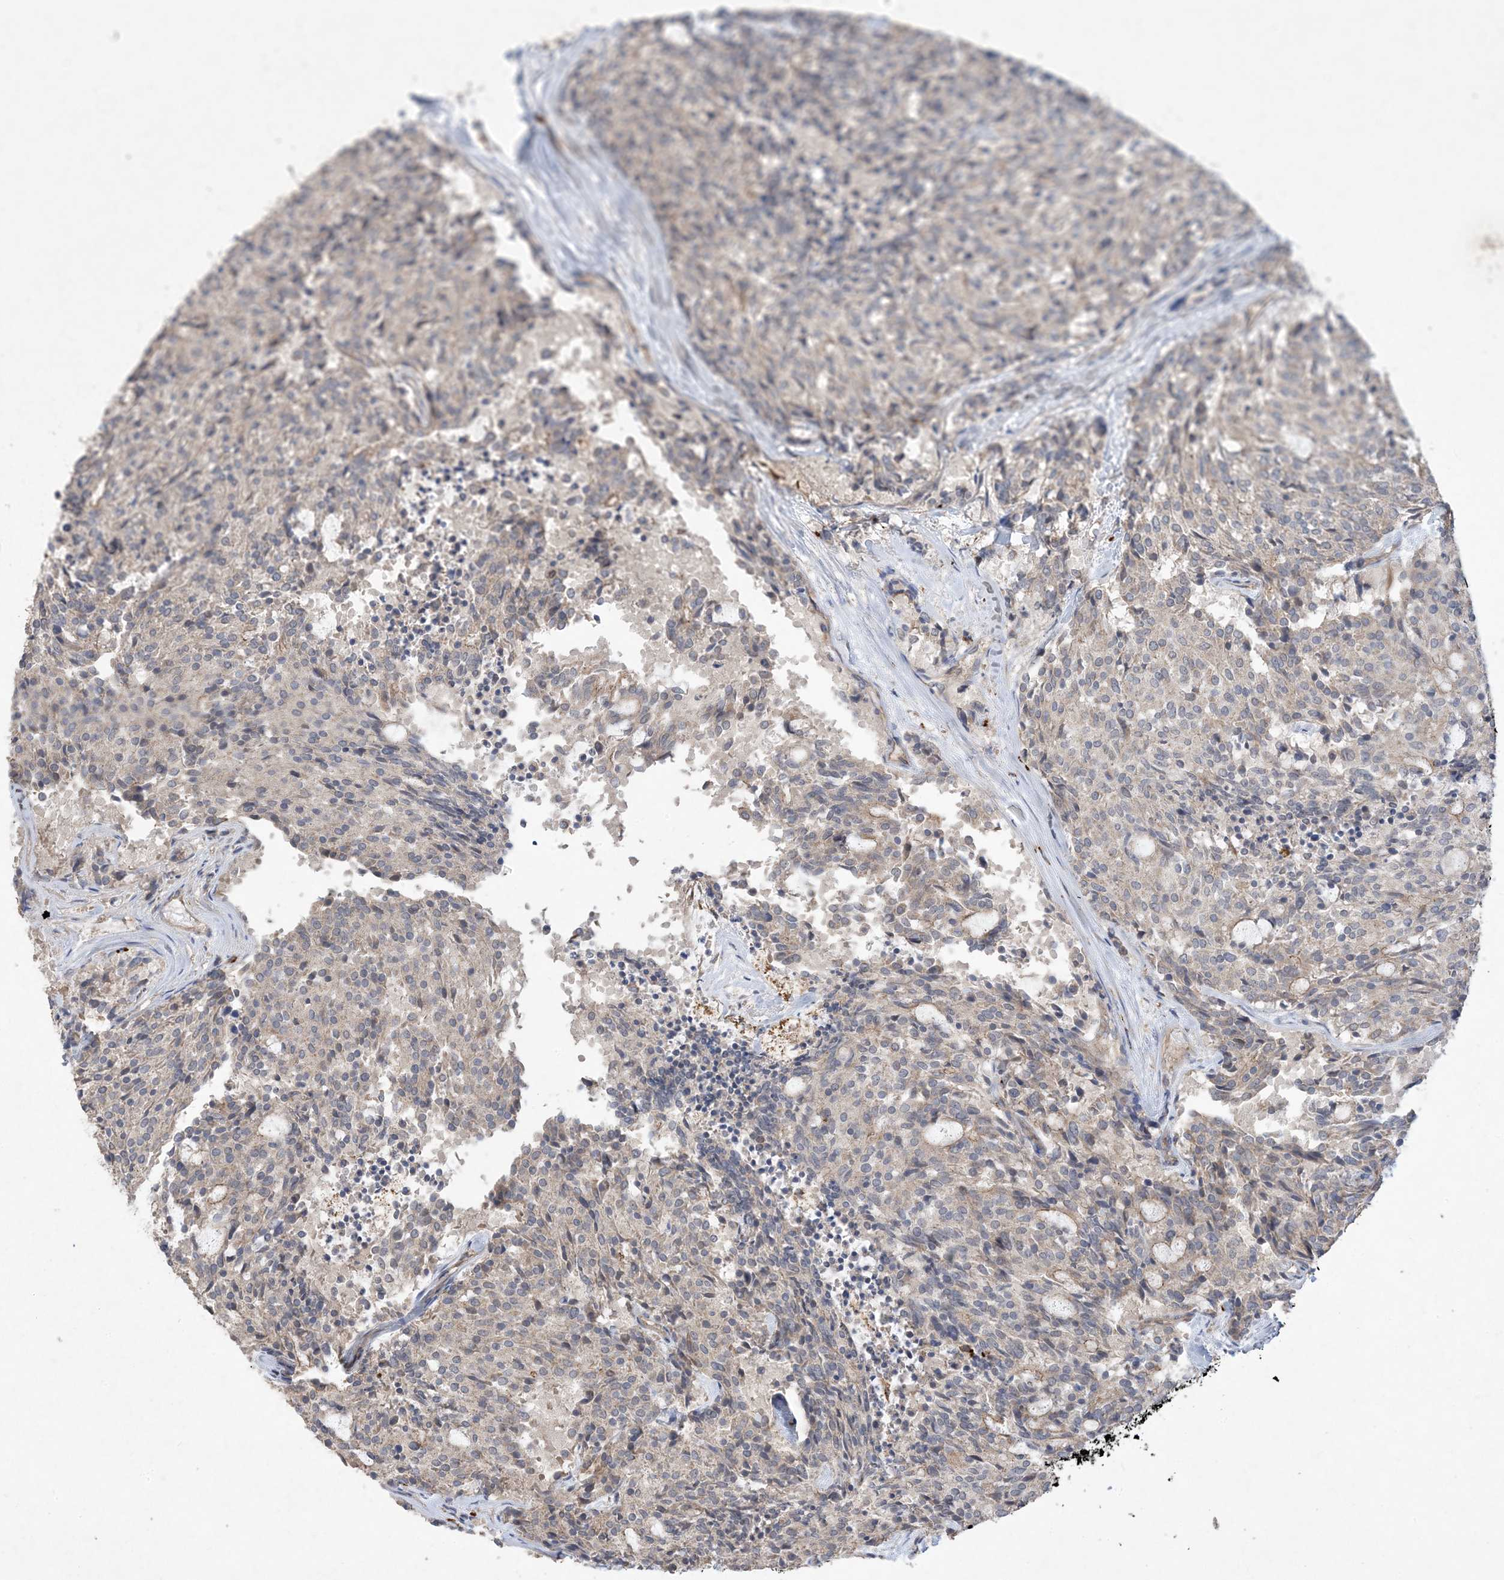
{"staining": {"intensity": "weak", "quantity": "<25%", "location": "cytoplasmic/membranous"}, "tissue": "carcinoid", "cell_type": "Tumor cells", "image_type": "cancer", "snomed": [{"axis": "morphology", "description": "Carcinoid, malignant, NOS"}, {"axis": "topography", "description": "Pancreas"}], "caption": "The micrograph displays no staining of tumor cells in carcinoid. (DAB IHC with hematoxylin counter stain).", "gene": "MASP2", "patient": {"sex": "female", "age": 54}}